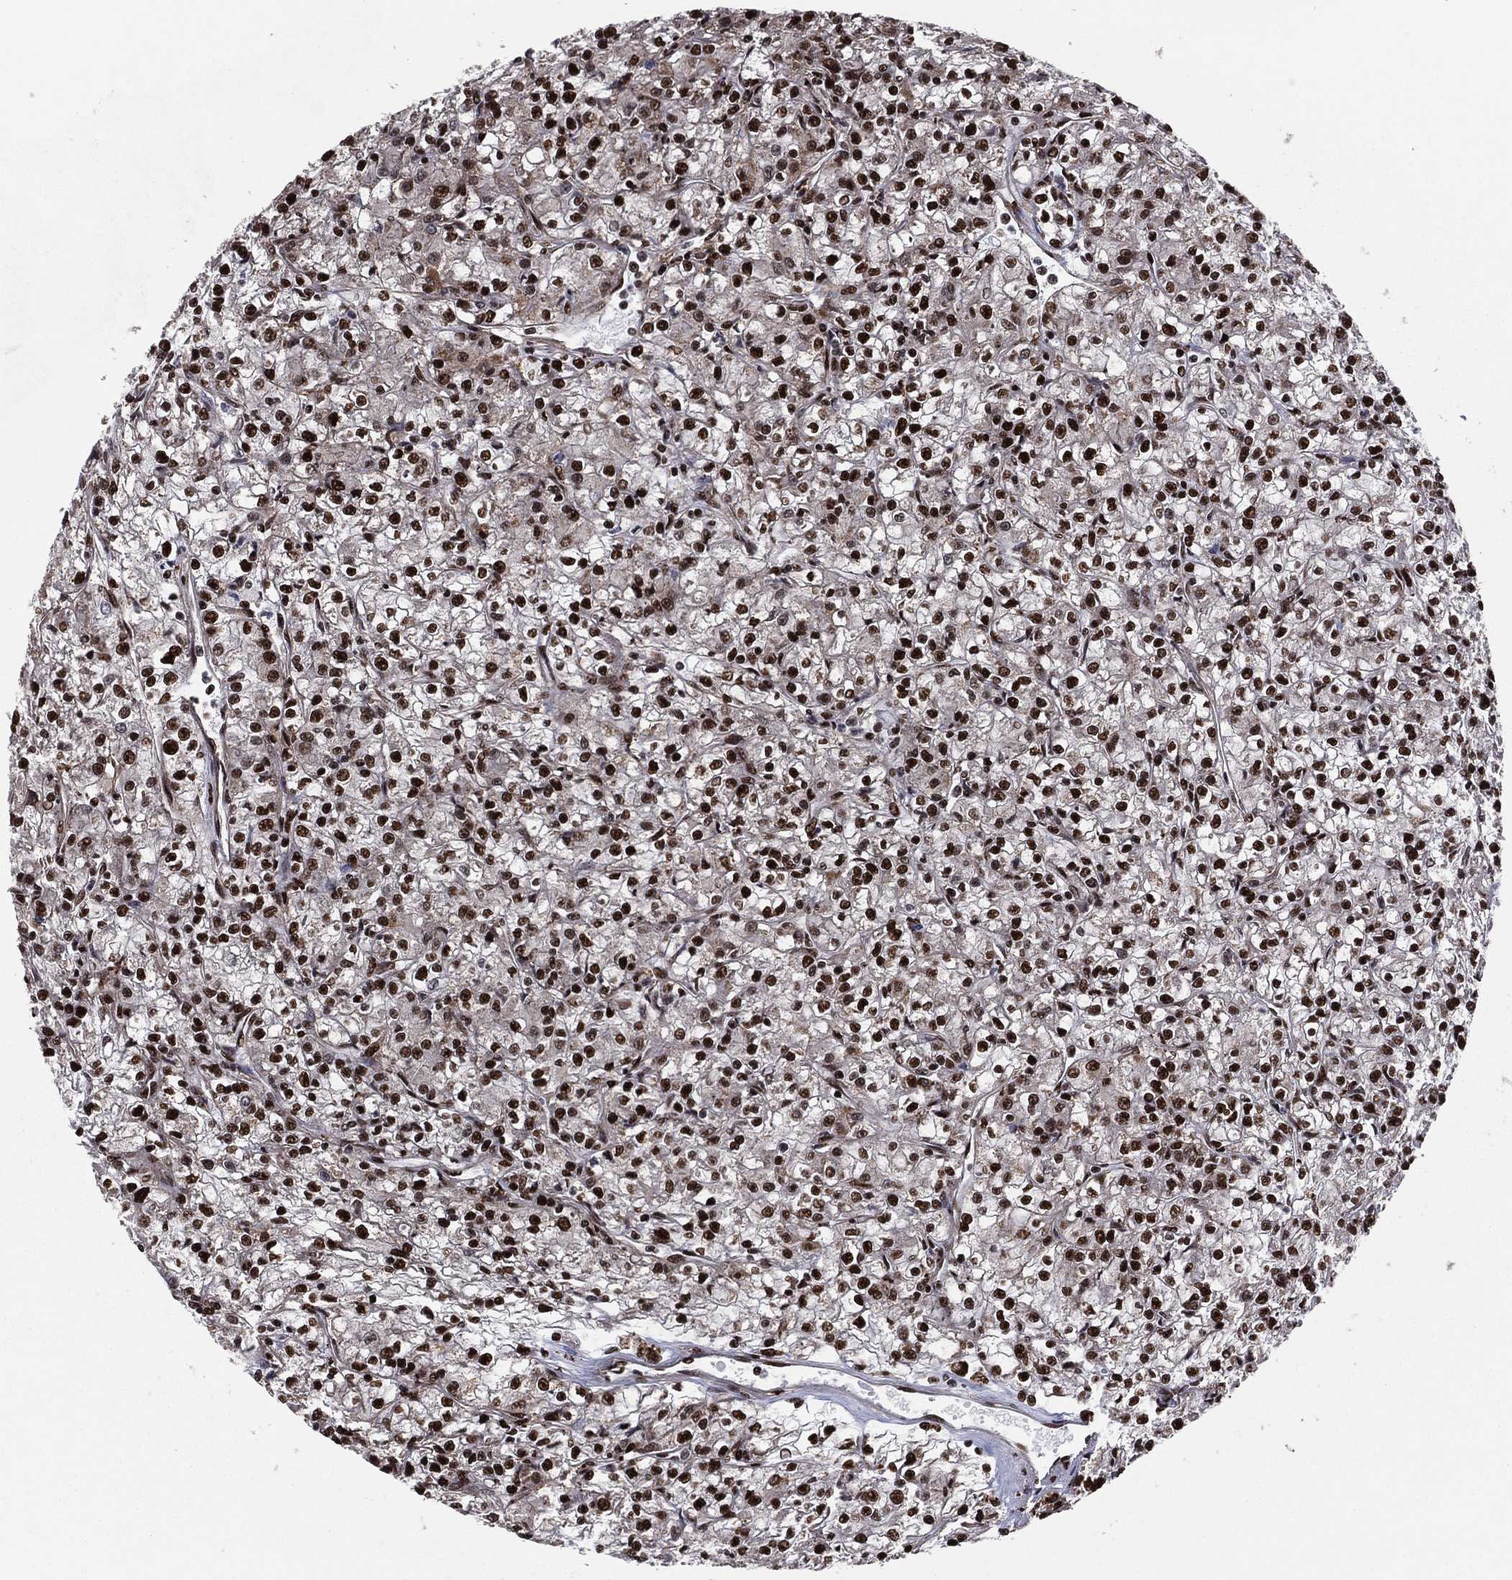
{"staining": {"intensity": "strong", "quantity": ">75%", "location": "nuclear"}, "tissue": "renal cancer", "cell_type": "Tumor cells", "image_type": "cancer", "snomed": [{"axis": "morphology", "description": "Adenocarcinoma, NOS"}, {"axis": "topography", "description": "Kidney"}], "caption": "Tumor cells show high levels of strong nuclear expression in about >75% of cells in renal cancer (adenocarcinoma). Ihc stains the protein in brown and the nuclei are stained blue.", "gene": "TP53BP1", "patient": {"sex": "female", "age": 59}}